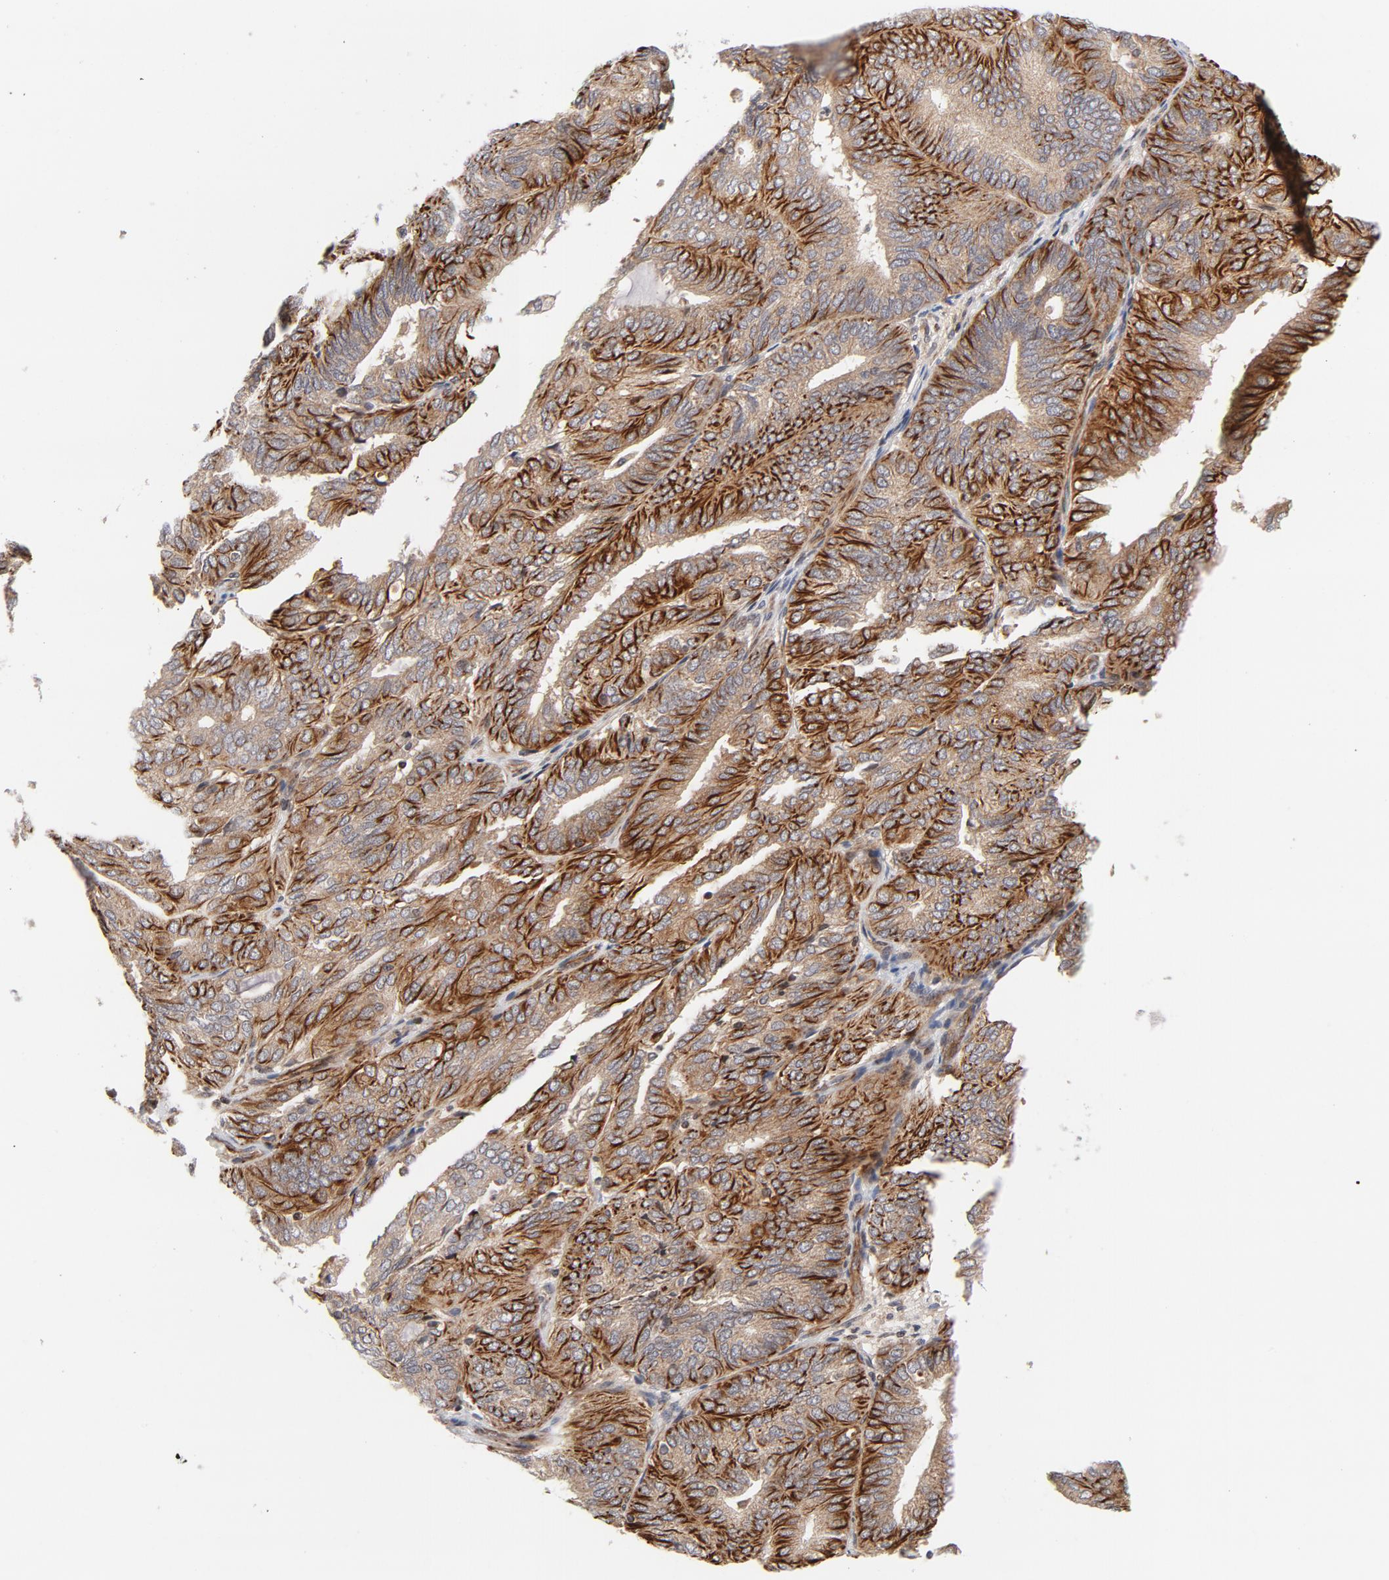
{"staining": {"intensity": "strong", "quantity": ">75%", "location": "cytoplasmic/membranous"}, "tissue": "endometrial cancer", "cell_type": "Tumor cells", "image_type": "cancer", "snomed": [{"axis": "morphology", "description": "Adenocarcinoma, NOS"}, {"axis": "topography", "description": "Endometrium"}], "caption": "IHC of human adenocarcinoma (endometrial) exhibits high levels of strong cytoplasmic/membranous positivity in approximately >75% of tumor cells.", "gene": "DNAAF2", "patient": {"sex": "female", "age": 59}}